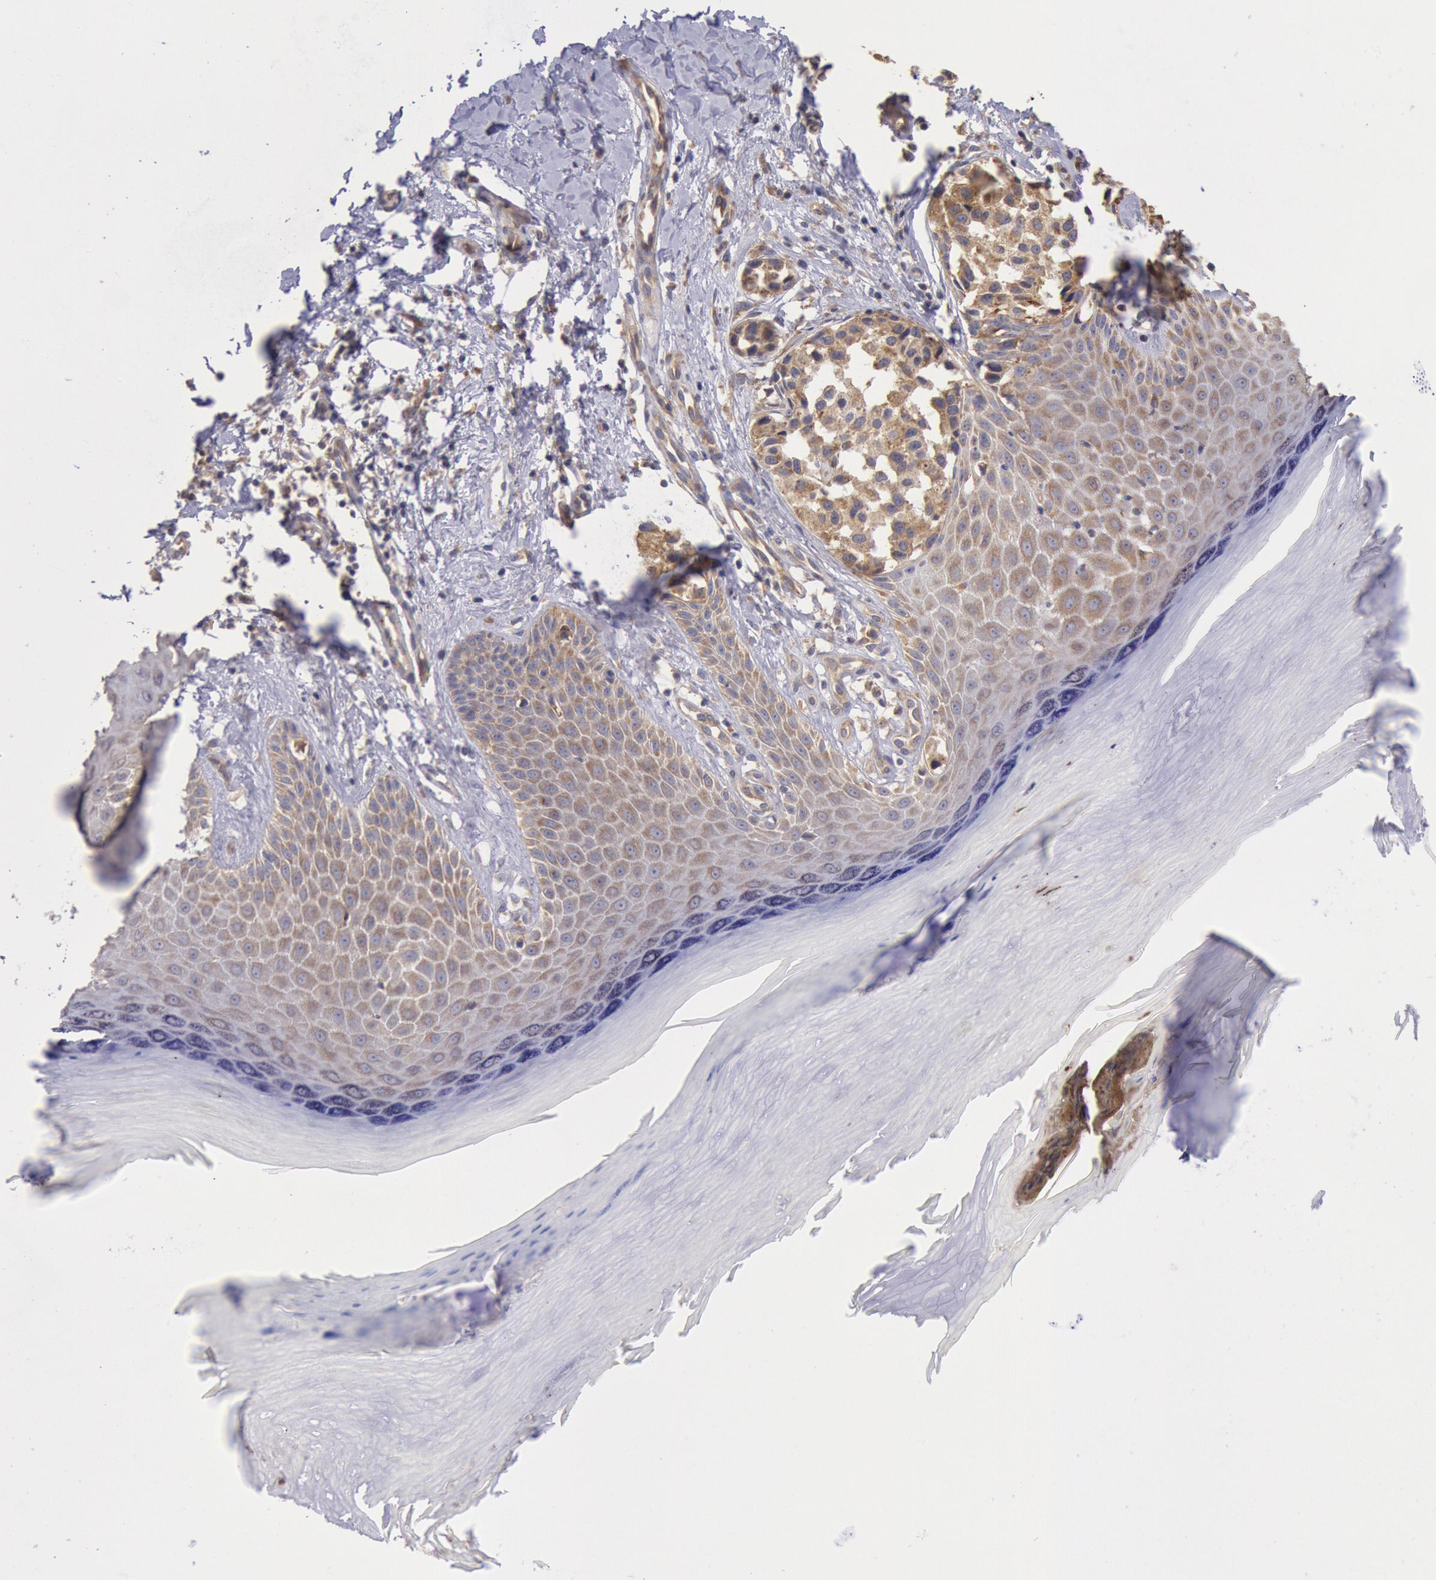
{"staining": {"intensity": "moderate", "quantity": ">75%", "location": "cytoplasmic/membranous"}, "tissue": "melanoma", "cell_type": "Tumor cells", "image_type": "cancer", "snomed": [{"axis": "morphology", "description": "Malignant melanoma, NOS"}, {"axis": "topography", "description": "Skin"}], "caption": "Tumor cells demonstrate medium levels of moderate cytoplasmic/membranous staining in about >75% of cells in melanoma.", "gene": "DRG1", "patient": {"sex": "male", "age": 79}}